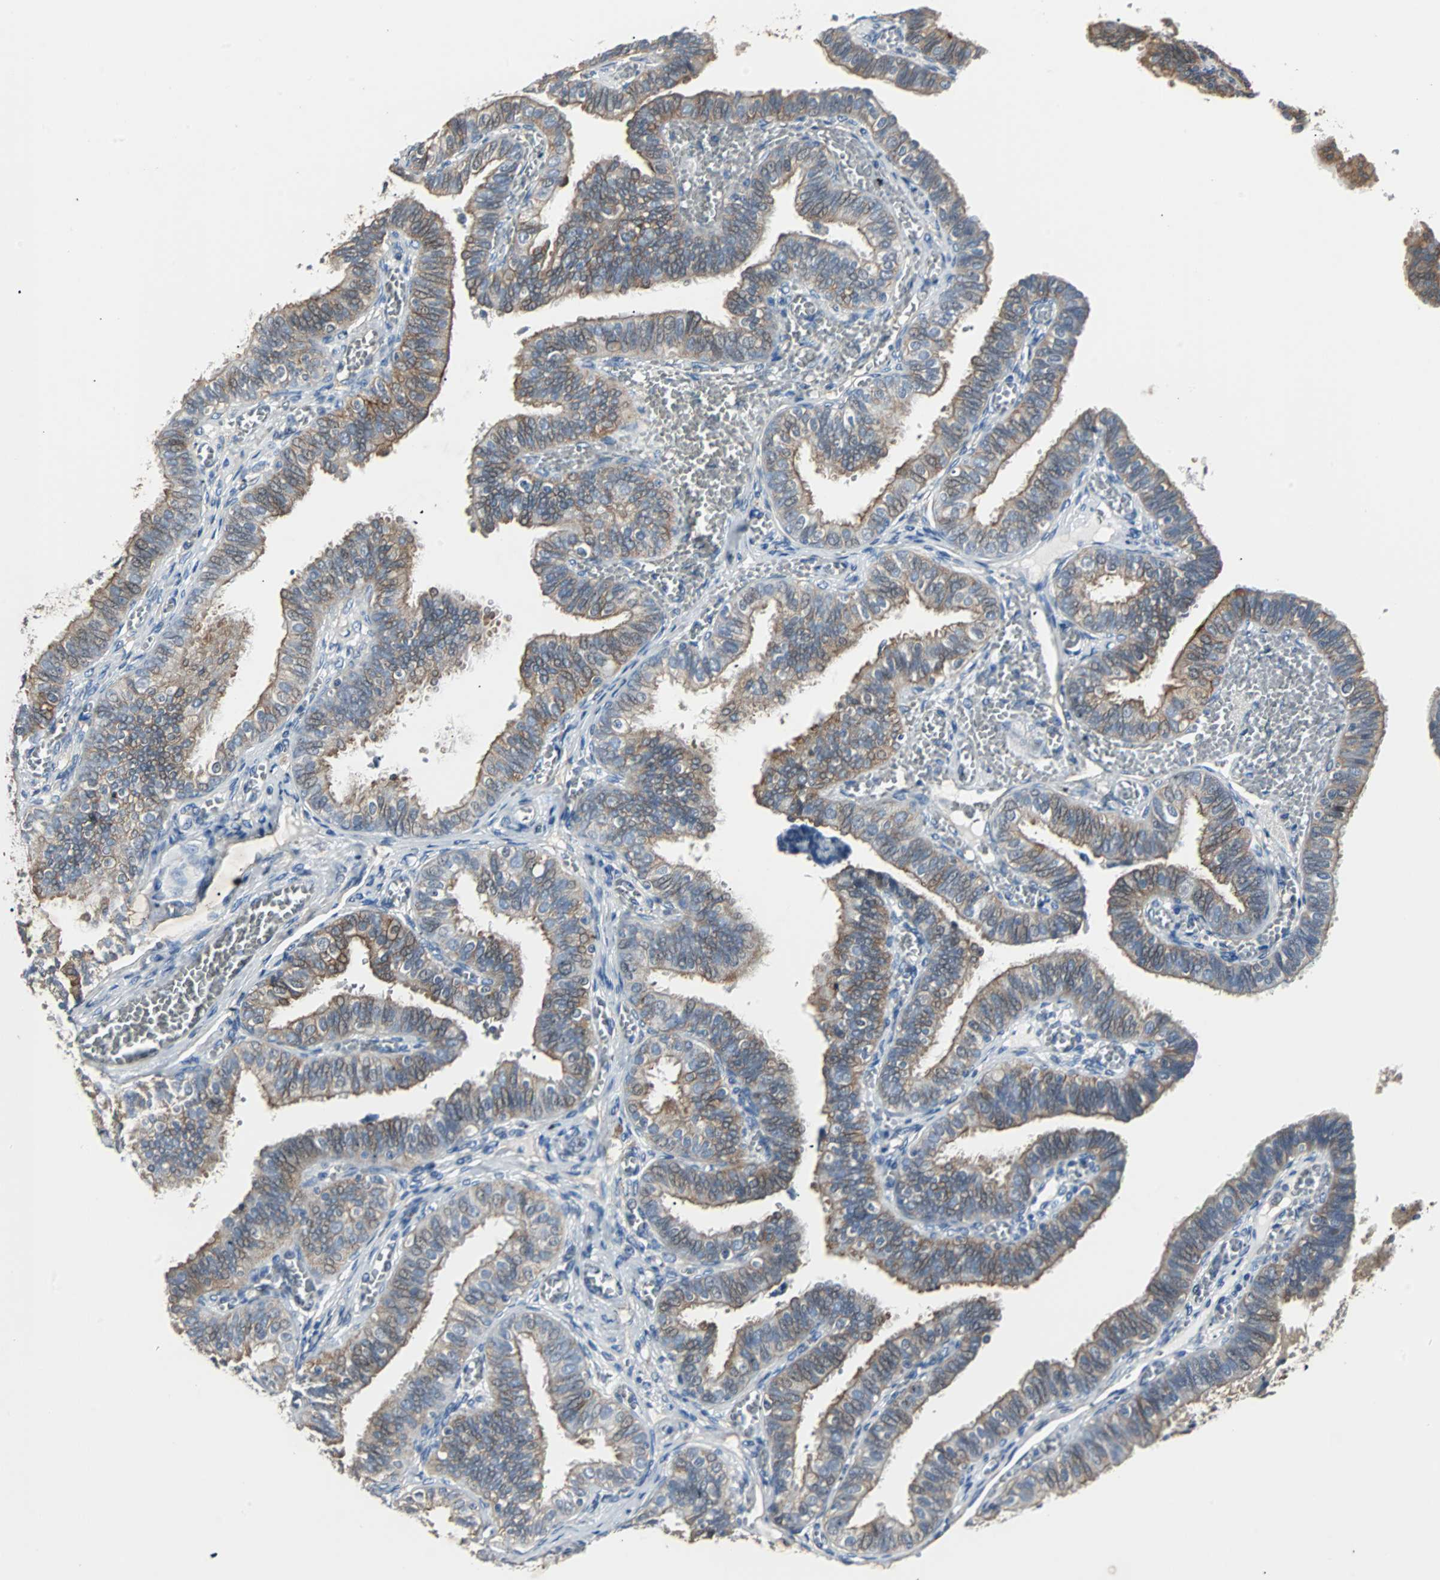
{"staining": {"intensity": "moderate", "quantity": ">75%", "location": "cytoplasmic/membranous"}, "tissue": "fallopian tube", "cell_type": "Glandular cells", "image_type": "normal", "snomed": [{"axis": "morphology", "description": "Normal tissue, NOS"}, {"axis": "topography", "description": "Fallopian tube"}], "caption": "Immunohistochemical staining of normal human fallopian tube reveals >75% levels of moderate cytoplasmic/membranous protein positivity in about >75% of glandular cells.", "gene": "CMC2", "patient": {"sex": "female", "age": 46}}